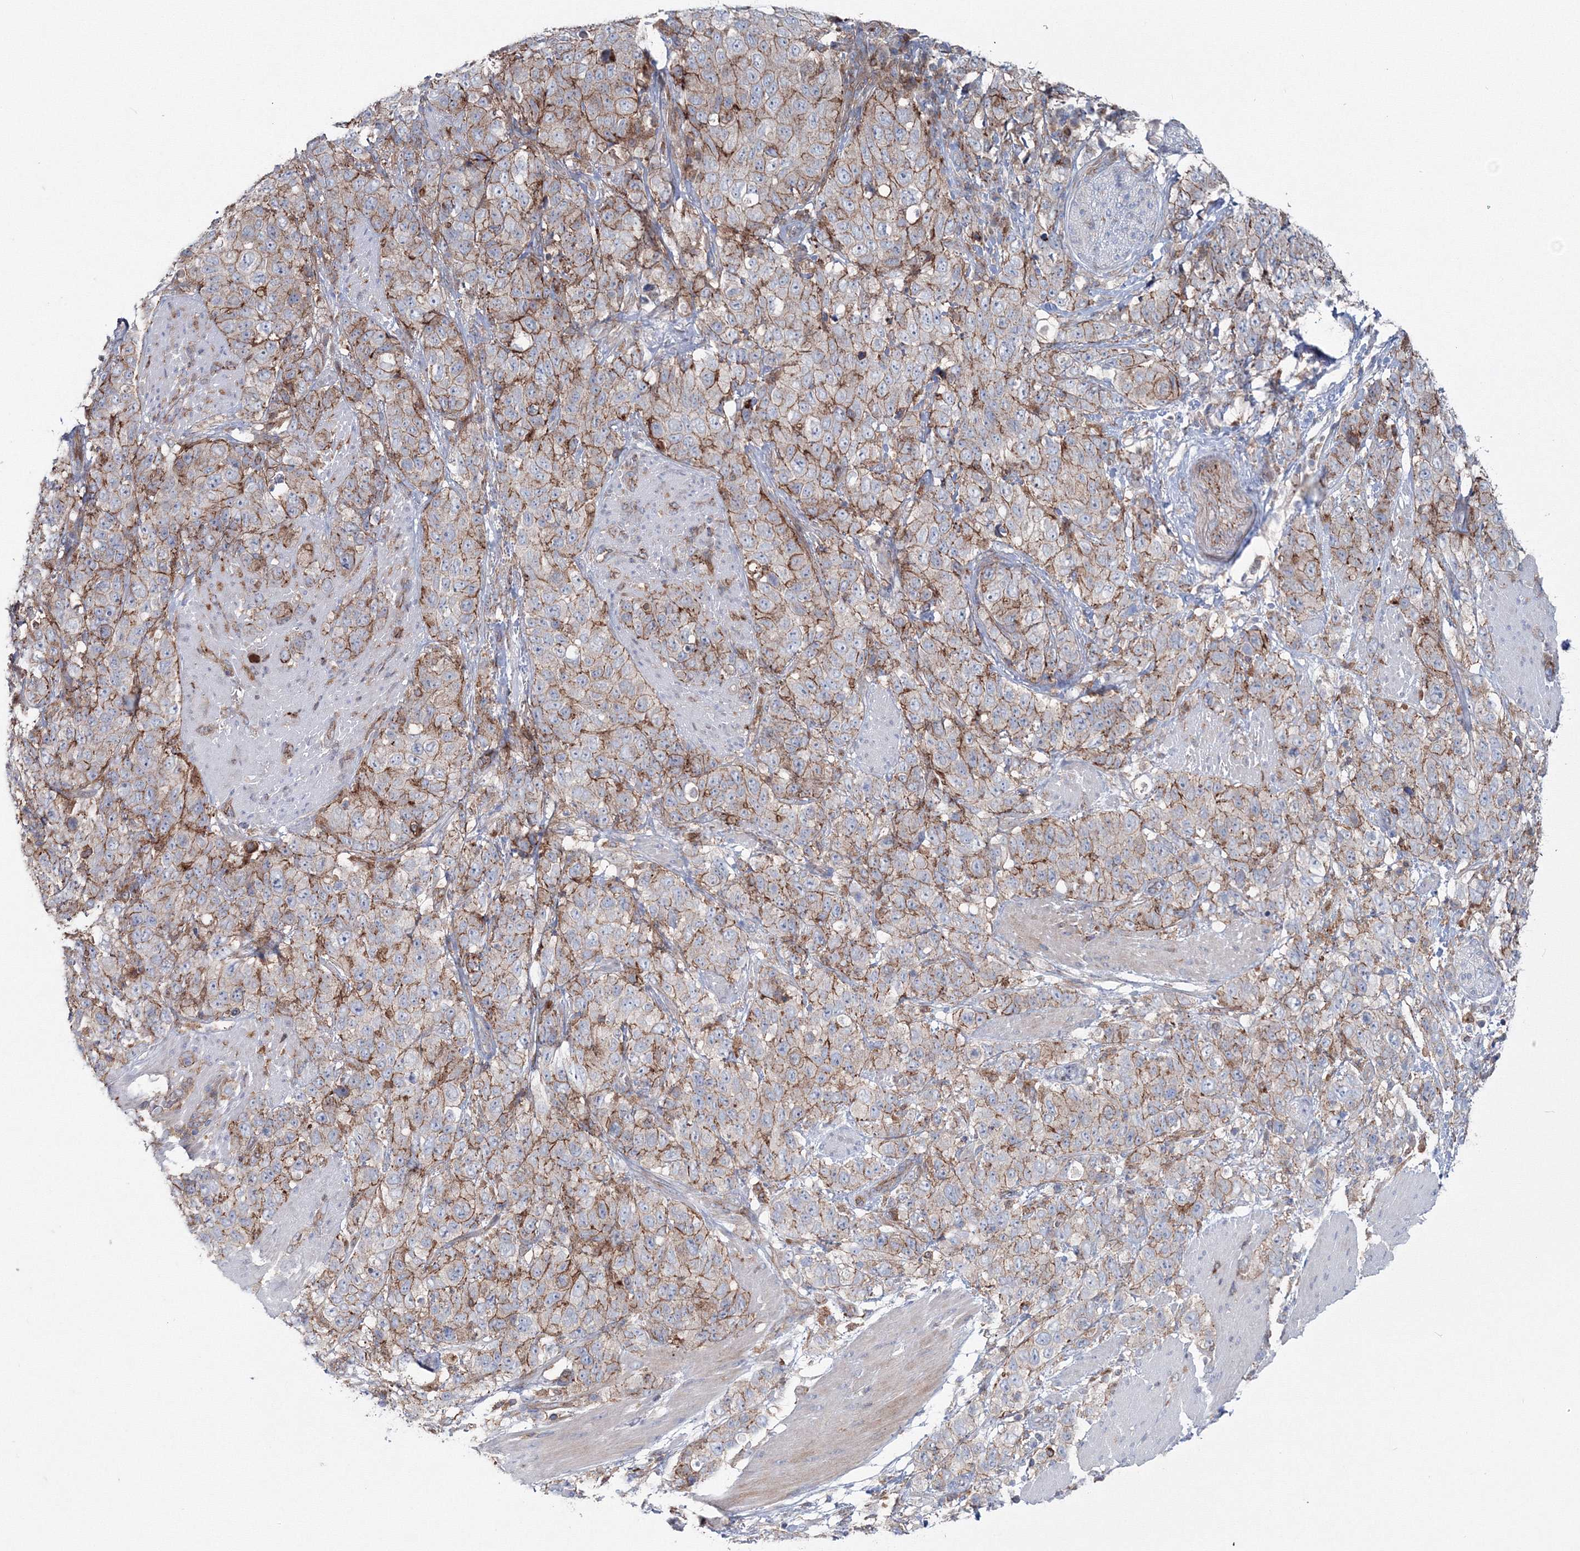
{"staining": {"intensity": "moderate", "quantity": "25%-75%", "location": "cytoplasmic/membranous"}, "tissue": "stomach cancer", "cell_type": "Tumor cells", "image_type": "cancer", "snomed": [{"axis": "morphology", "description": "Adenocarcinoma, NOS"}, {"axis": "topography", "description": "Stomach"}], "caption": "Immunohistochemistry (IHC) histopathology image of neoplastic tissue: human stomach cancer stained using IHC reveals medium levels of moderate protein expression localized specifically in the cytoplasmic/membranous of tumor cells, appearing as a cytoplasmic/membranous brown color.", "gene": "GGA2", "patient": {"sex": "male", "age": 48}}